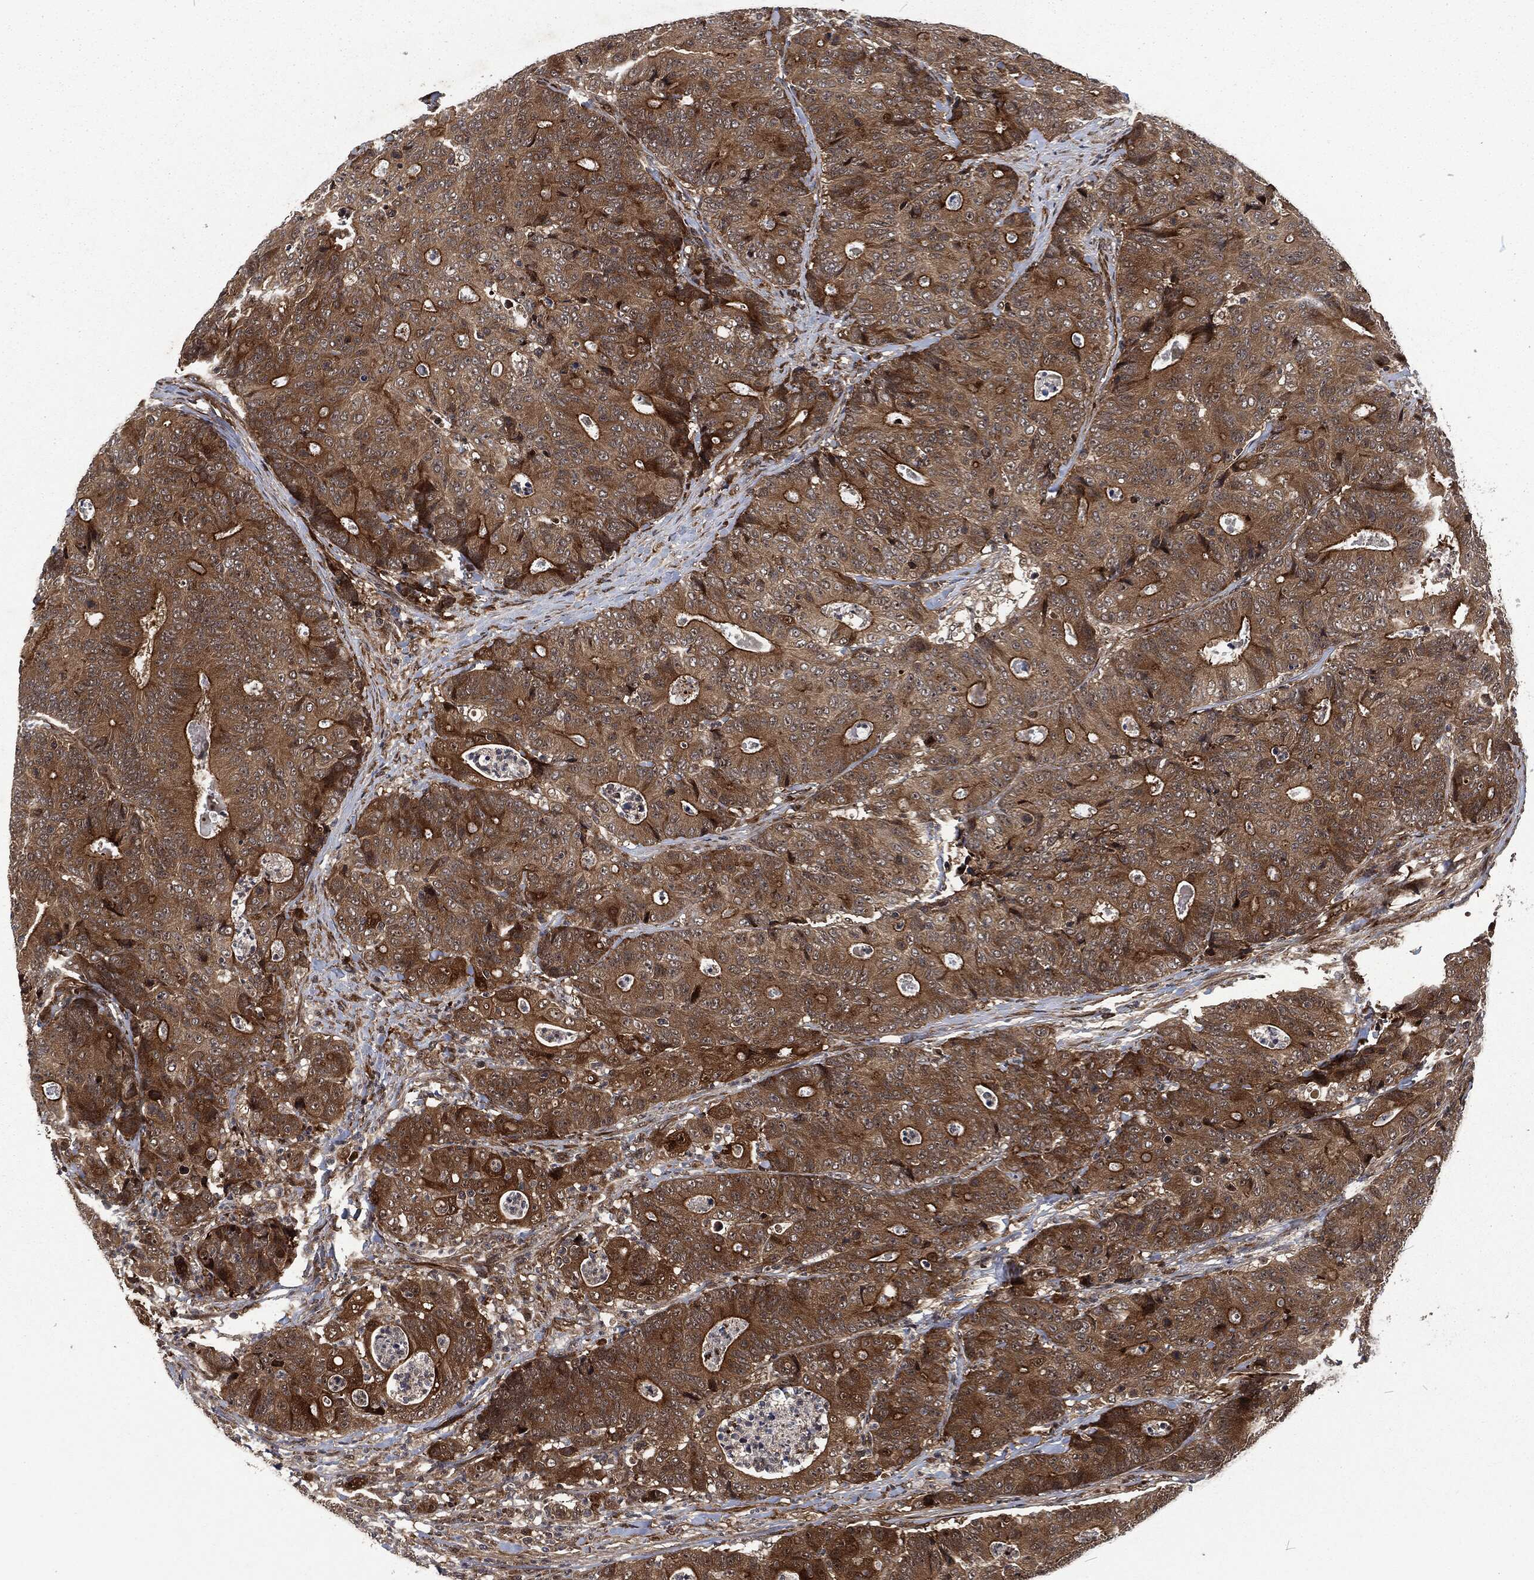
{"staining": {"intensity": "strong", "quantity": ">75%", "location": "cytoplasmic/membranous"}, "tissue": "colorectal cancer", "cell_type": "Tumor cells", "image_type": "cancer", "snomed": [{"axis": "morphology", "description": "Adenocarcinoma, NOS"}, {"axis": "topography", "description": "Colon"}], "caption": "High-power microscopy captured an immunohistochemistry (IHC) photomicrograph of adenocarcinoma (colorectal), revealing strong cytoplasmic/membranous positivity in about >75% of tumor cells.", "gene": "CMPK2", "patient": {"sex": "male", "age": 70}}